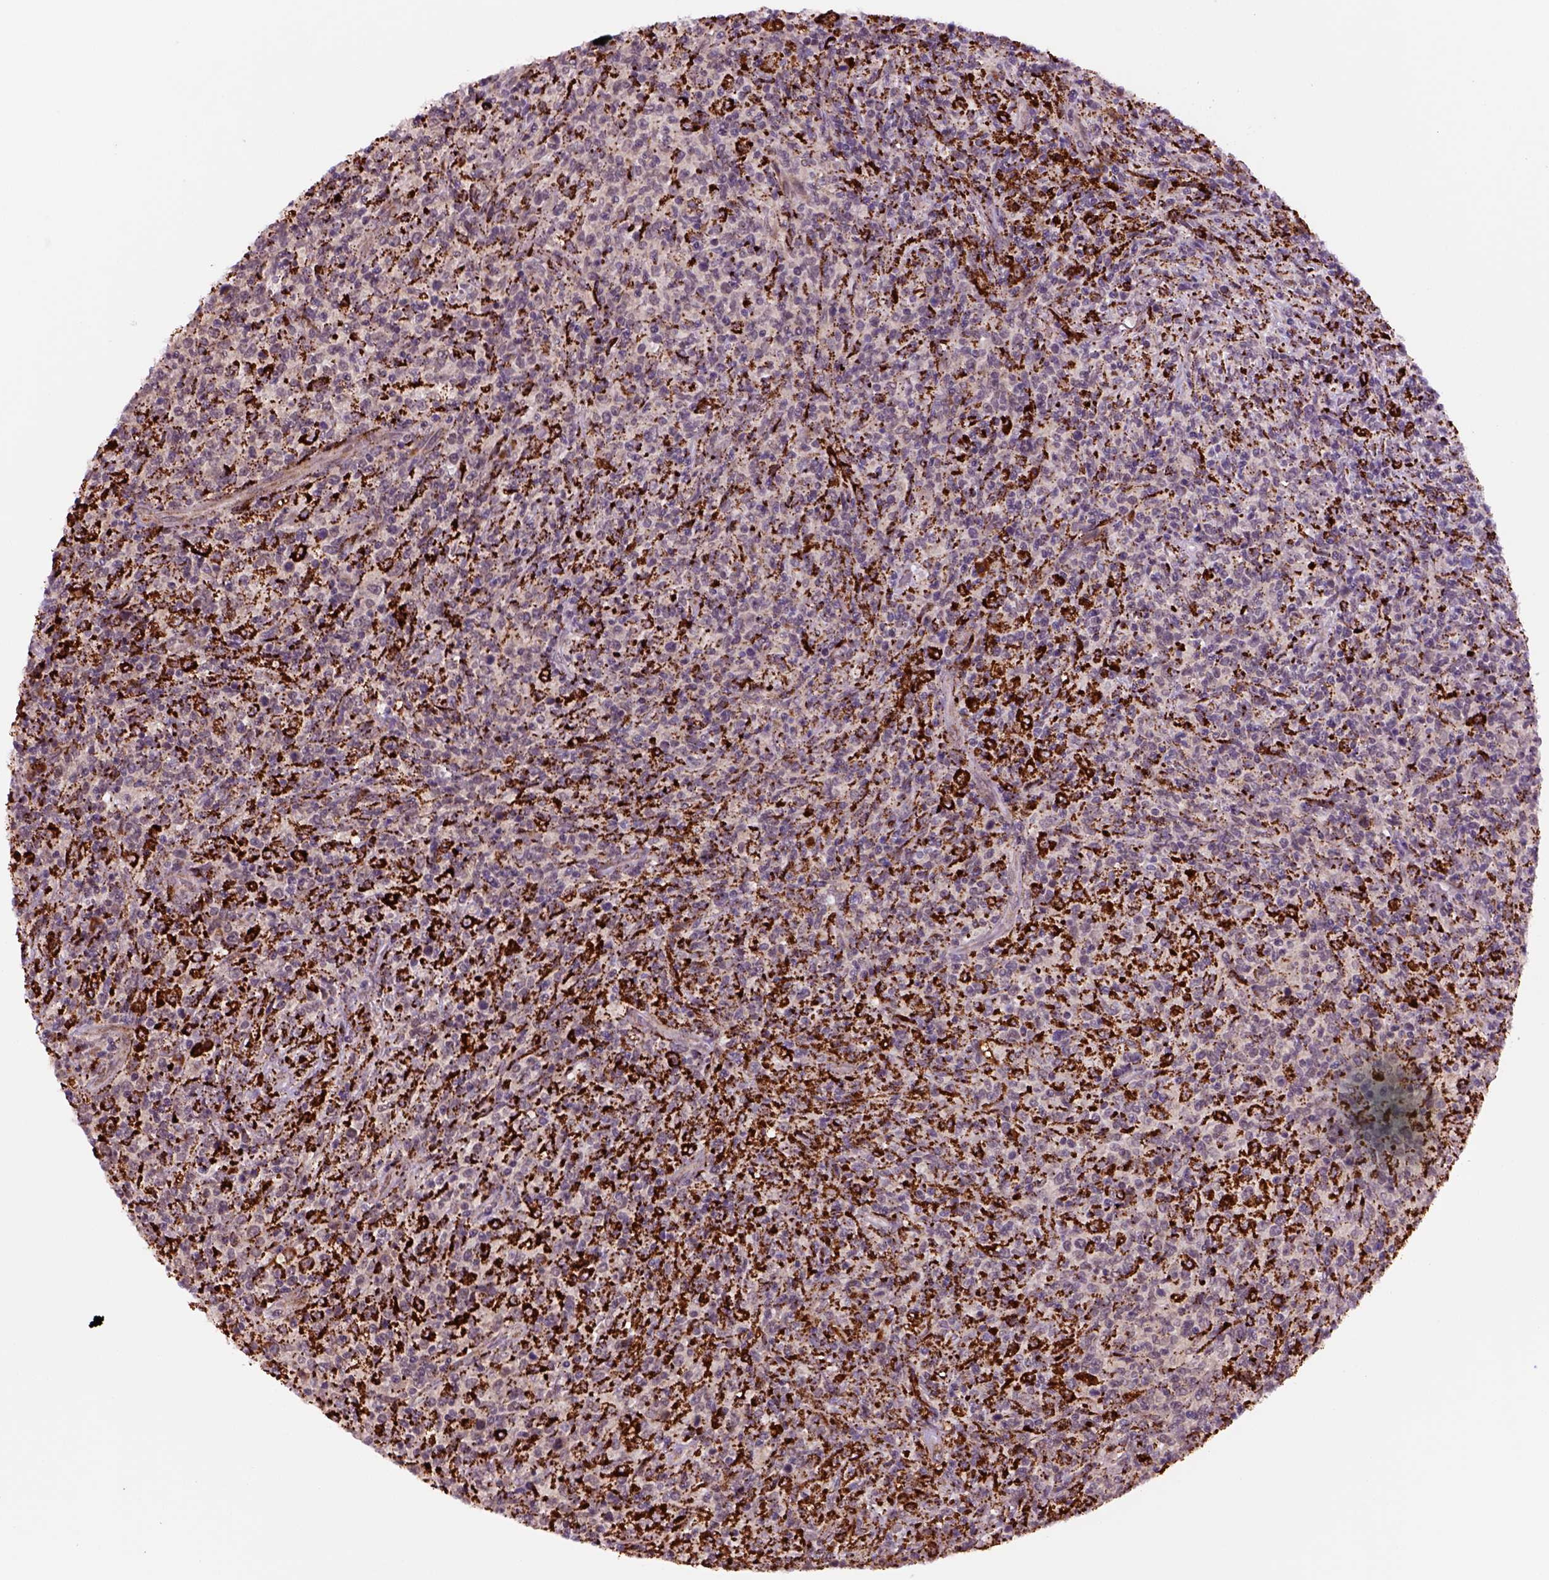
{"staining": {"intensity": "strong", "quantity": ">75%", "location": "cytoplasmic/membranous"}, "tissue": "lymphoma", "cell_type": "Tumor cells", "image_type": "cancer", "snomed": [{"axis": "morphology", "description": "Malignant lymphoma, non-Hodgkin's type, High grade"}, {"axis": "topography", "description": "Lung"}], "caption": "Lymphoma tissue reveals strong cytoplasmic/membranous positivity in approximately >75% of tumor cells Using DAB (3,3'-diaminobenzidine) (brown) and hematoxylin (blue) stains, captured at high magnification using brightfield microscopy.", "gene": "FZD7", "patient": {"sex": "male", "age": 79}}